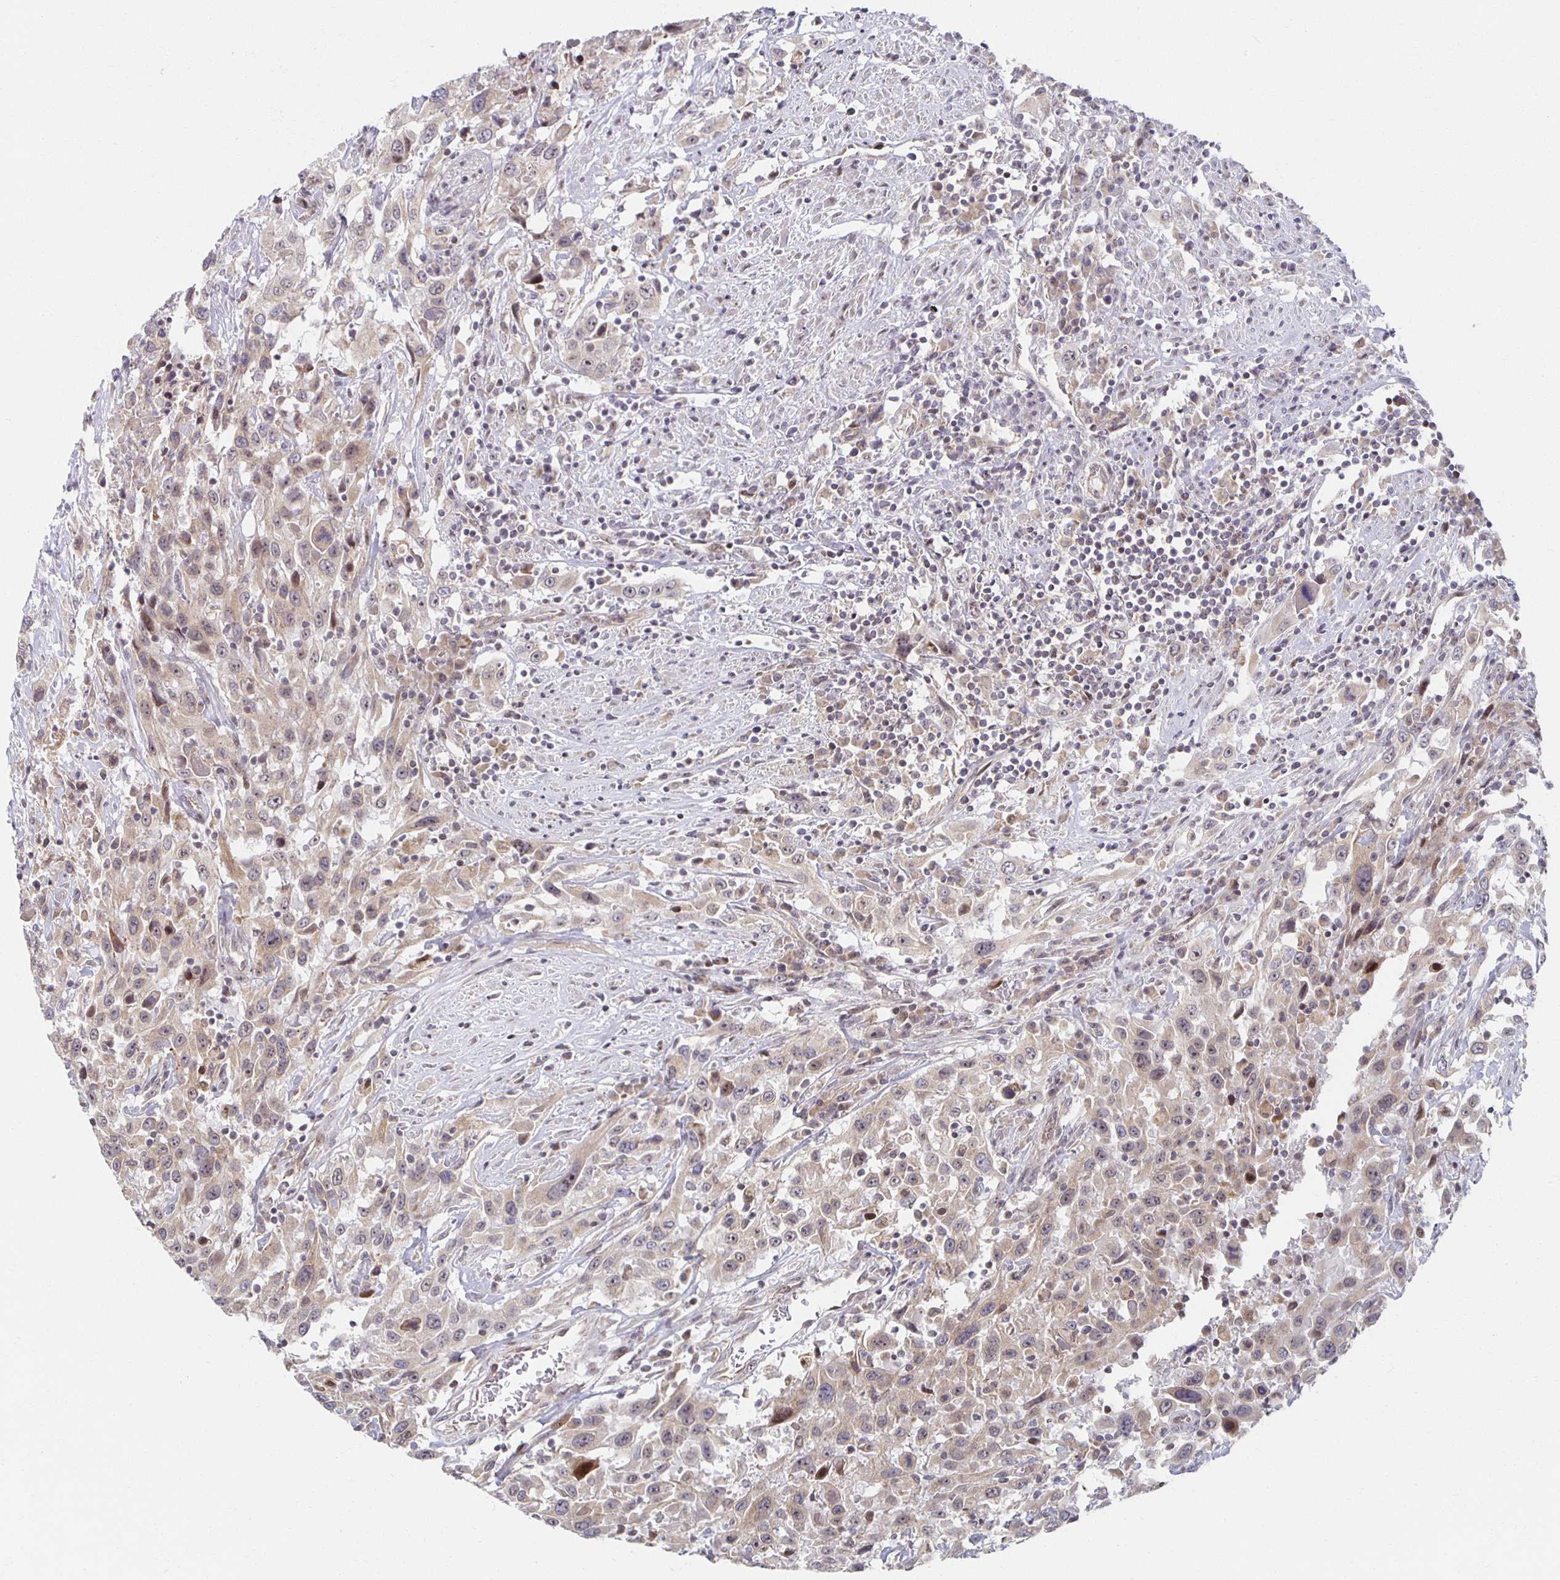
{"staining": {"intensity": "weak", "quantity": ">75%", "location": "cytoplasmic/membranous,nuclear"}, "tissue": "urothelial cancer", "cell_type": "Tumor cells", "image_type": "cancer", "snomed": [{"axis": "morphology", "description": "Urothelial carcinoma, High grade"}, {"axis": "topography", "description": "Urinary bladder"}], "caption": "Approximately >75% of tumor cells in urothelial cancer exhibit weak cytoplasmic/membranous and nuclear protein staining as visualized by brown immunohistochemical staining.", "gene": "HCFC1R1", "patient": {"sex": "male", "age": 61}}